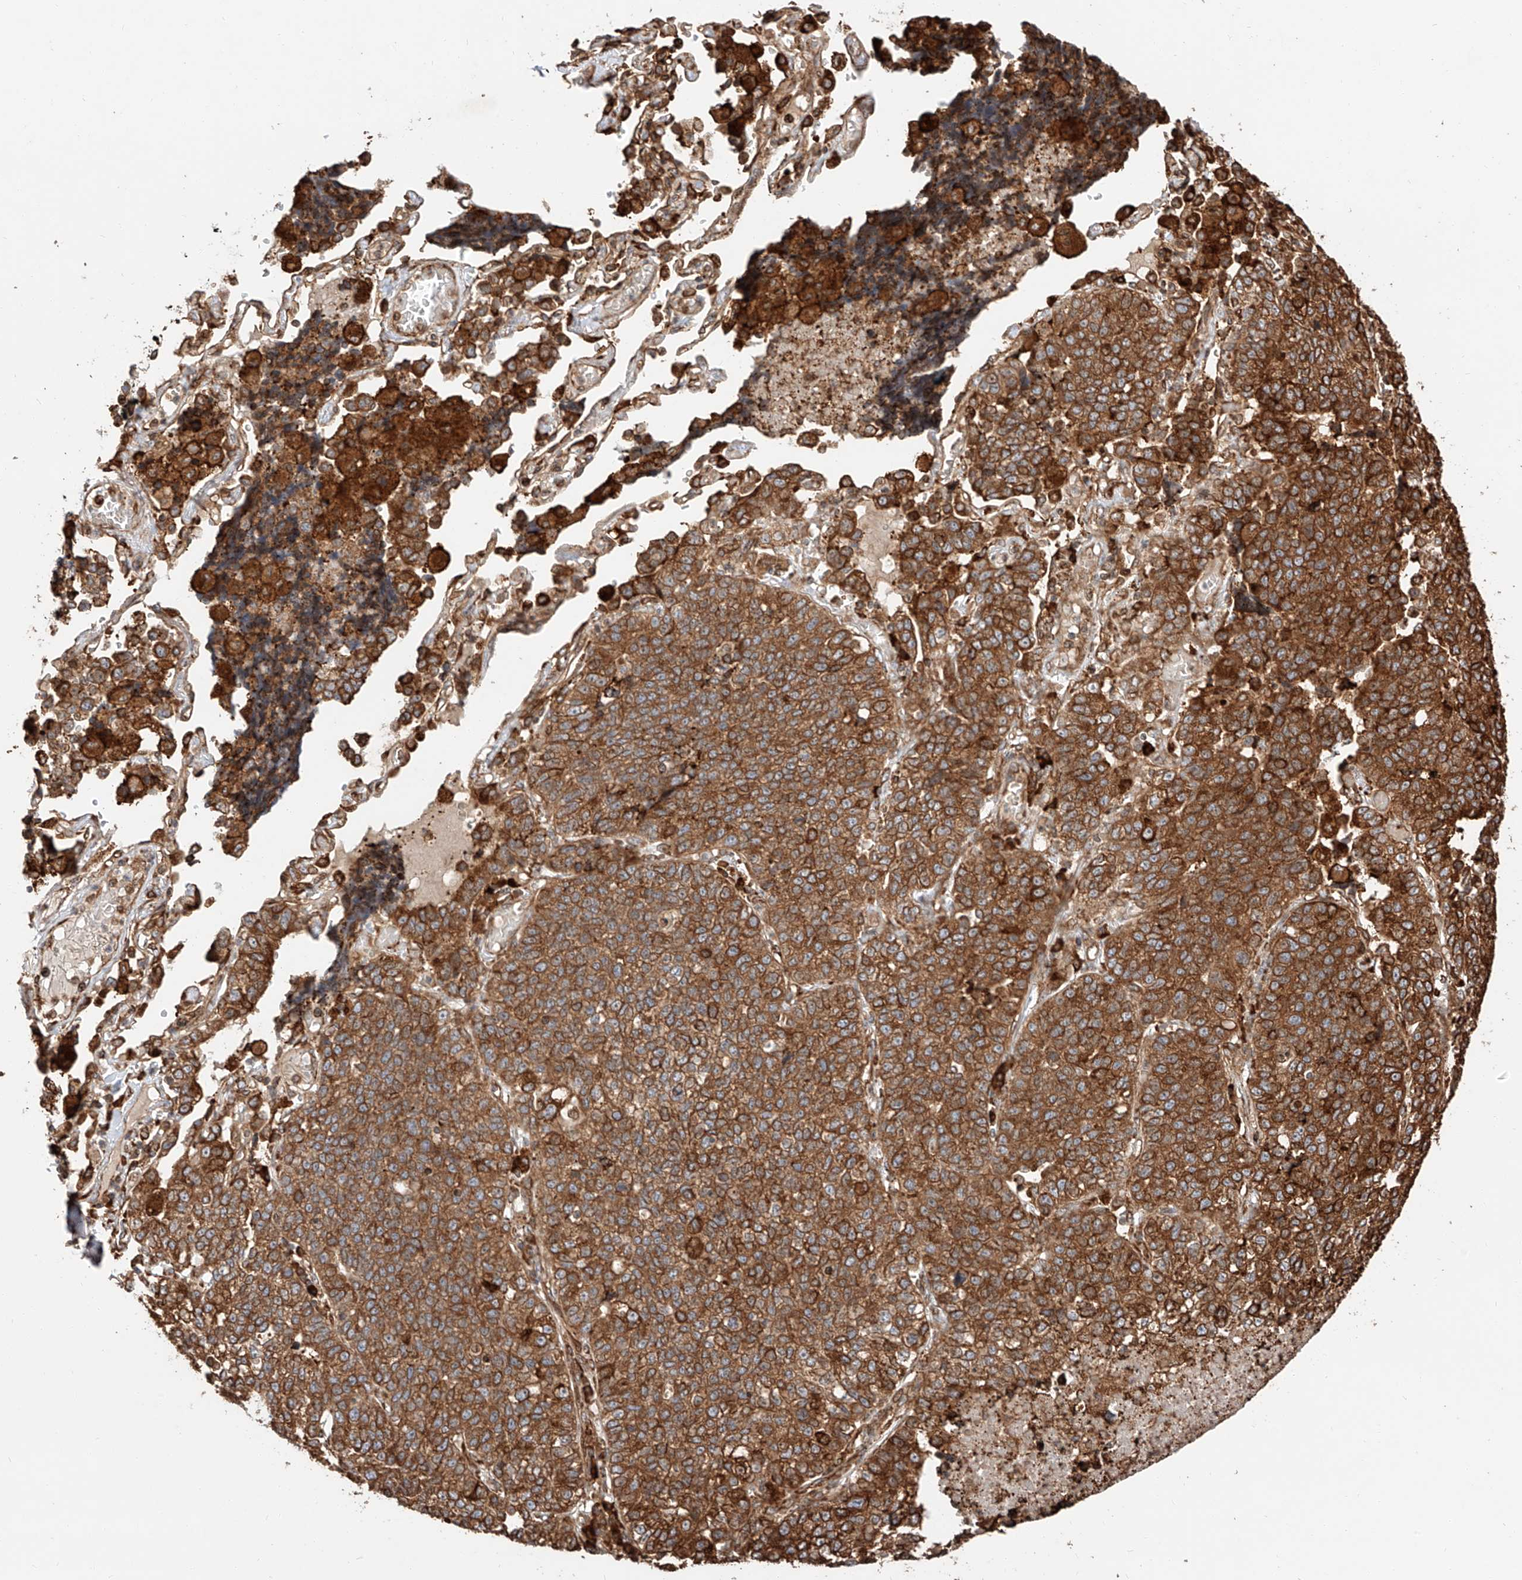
{"staining": {"intensity": "strong", "quantity": ">75%", "location": "cytoplasmic/membranous"}, "tissue": "lung cancer", "cell_type": "Tumor cells", "image_type": "cancer", "snomed": [{"axis": "morphology", "description": "Adenocarcinoma, NOS"}, {"axis": "topography", "description": "Lung"}], "caption": "Brown immunohistochemical staining in human lung cancer (adenocarcinoma) displays strong cytoplasmic/membranous staining in about >75% of tumor cells.", "gene": "ZNF84", "patient": {"sex": "male", "age": 49}}